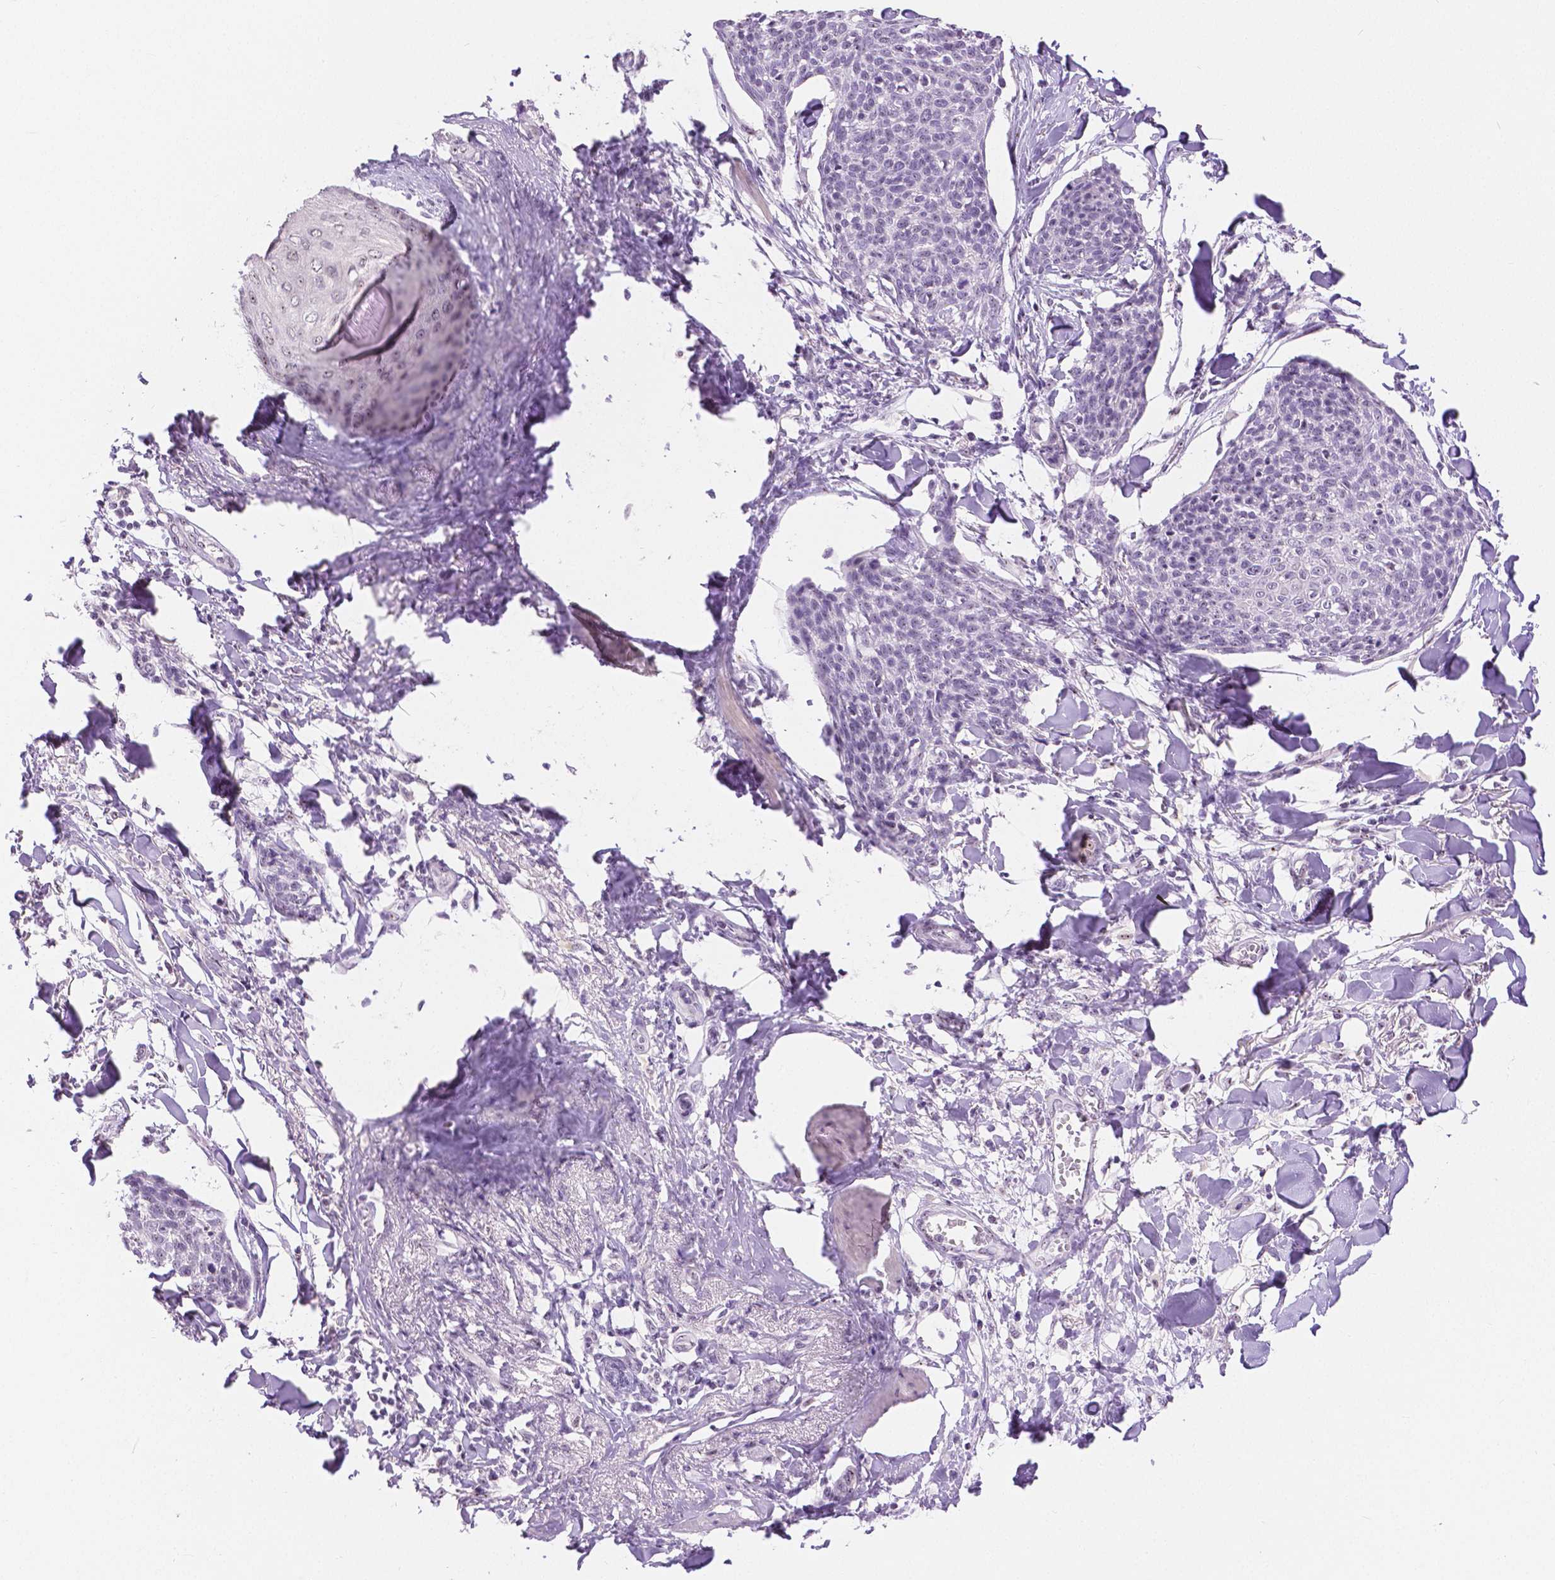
{"staining": {"intensity": "negative", "quantity": "none", "location": "none"}, "tissue": "skin cancer", "cell_type": "Tumor cells", "image_type": "cancer", "snomed": [{"axis": "morphology", "description": "Squamous cell carcinoma, NOS"}, {"axis": "topography", "description": "Skin"}, {"axis": "topography", "description": "Vulva"}], "caption": "An immunohistochemistry micrograph of skin squamous cell carcinoma is shown. There is no staining in tumor cells of skin squamous cell carcinoma.", "gene": "NHP2", "patient": {"sex": "female", "age": 75}}